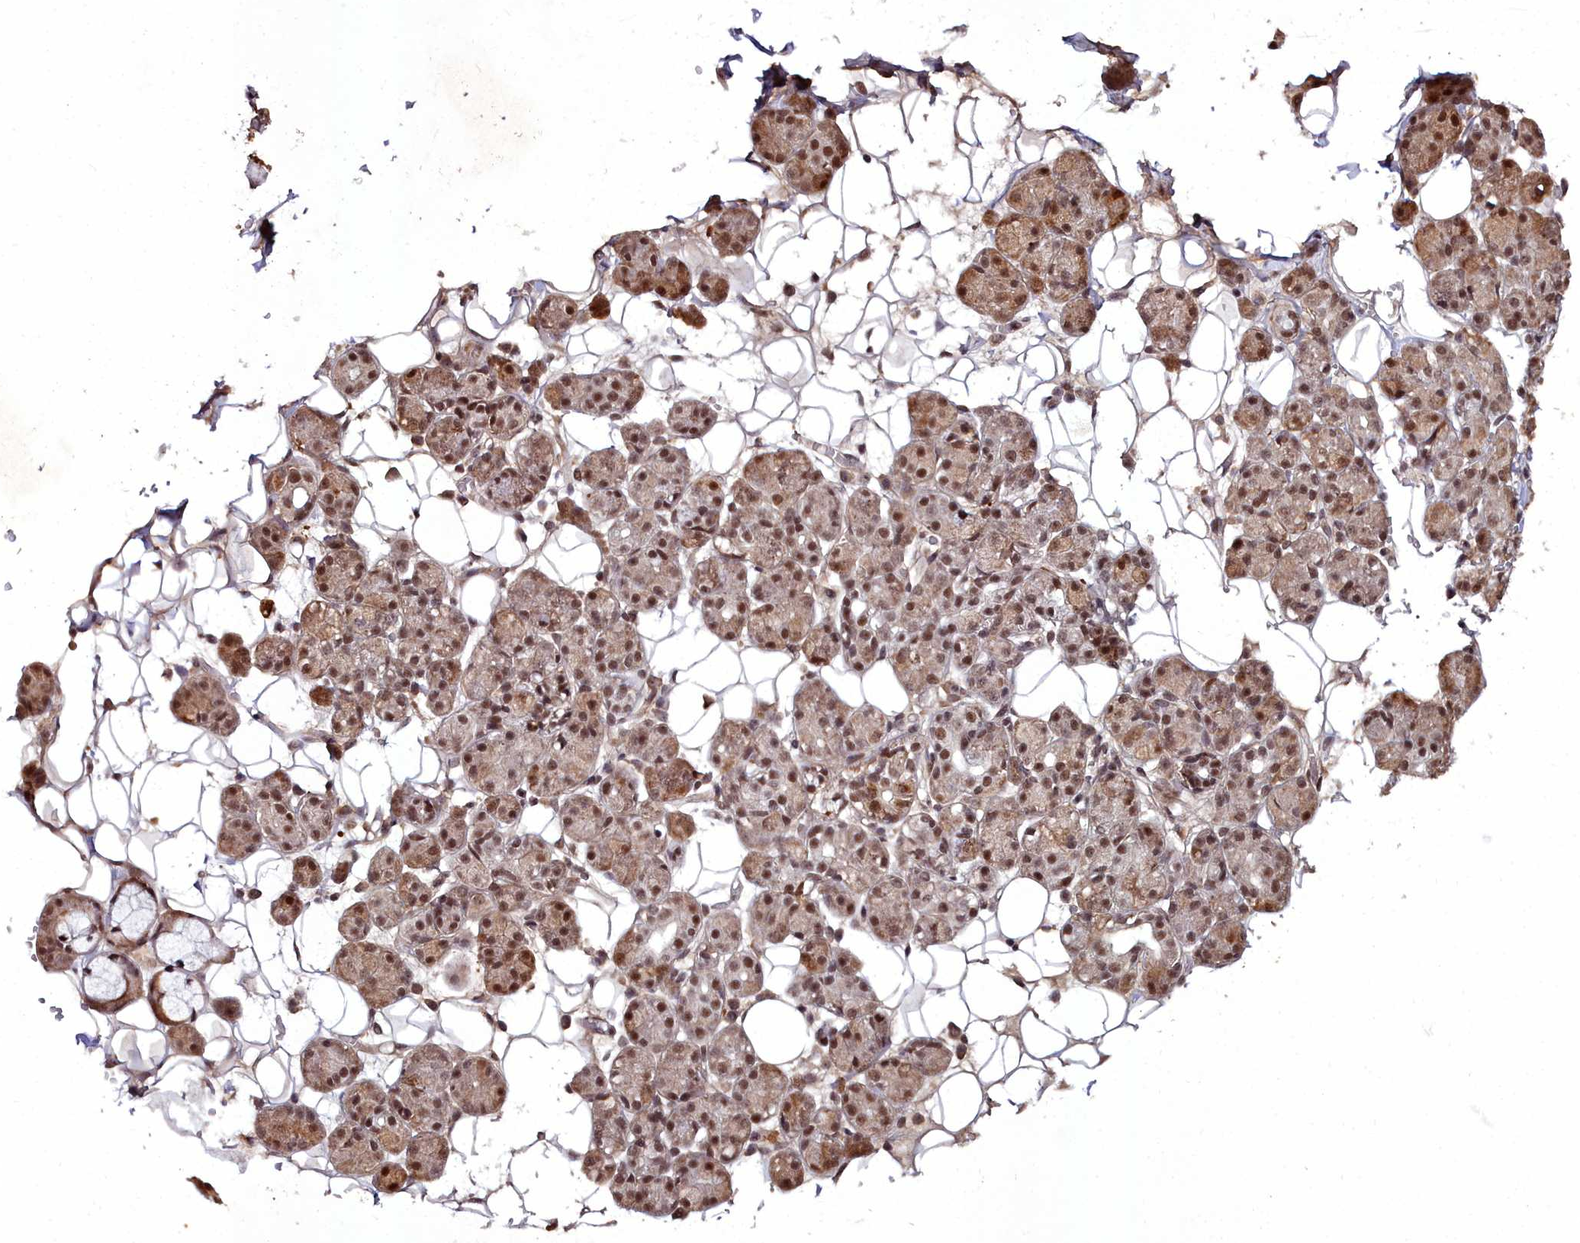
{"staining": {"intensity": "moderate", "quantity": ">75%", "location": "cytoplasmic/membranous,nuclear"}, "tissue": "salivary gland", "cell_type": "Glandular cells", "image_type": "normal", "snomed": [{"axis": "morphology", "description": "Normal tissue, NOS"}, {"axis": "topography", "description": "Salivary gland"}], "caption": "A medium amount of moderate cytoplasmic/membranous,nuclear positivity is identified in approximately >75% of glandular cells in unremarkable salivary gland. Using DAB (brown) and hematoxylin (blue) stains, captured at high magnification using brightfield microscopy.", "gene": "CXXC1", "patient": {"sex": "male", "age": 63}}